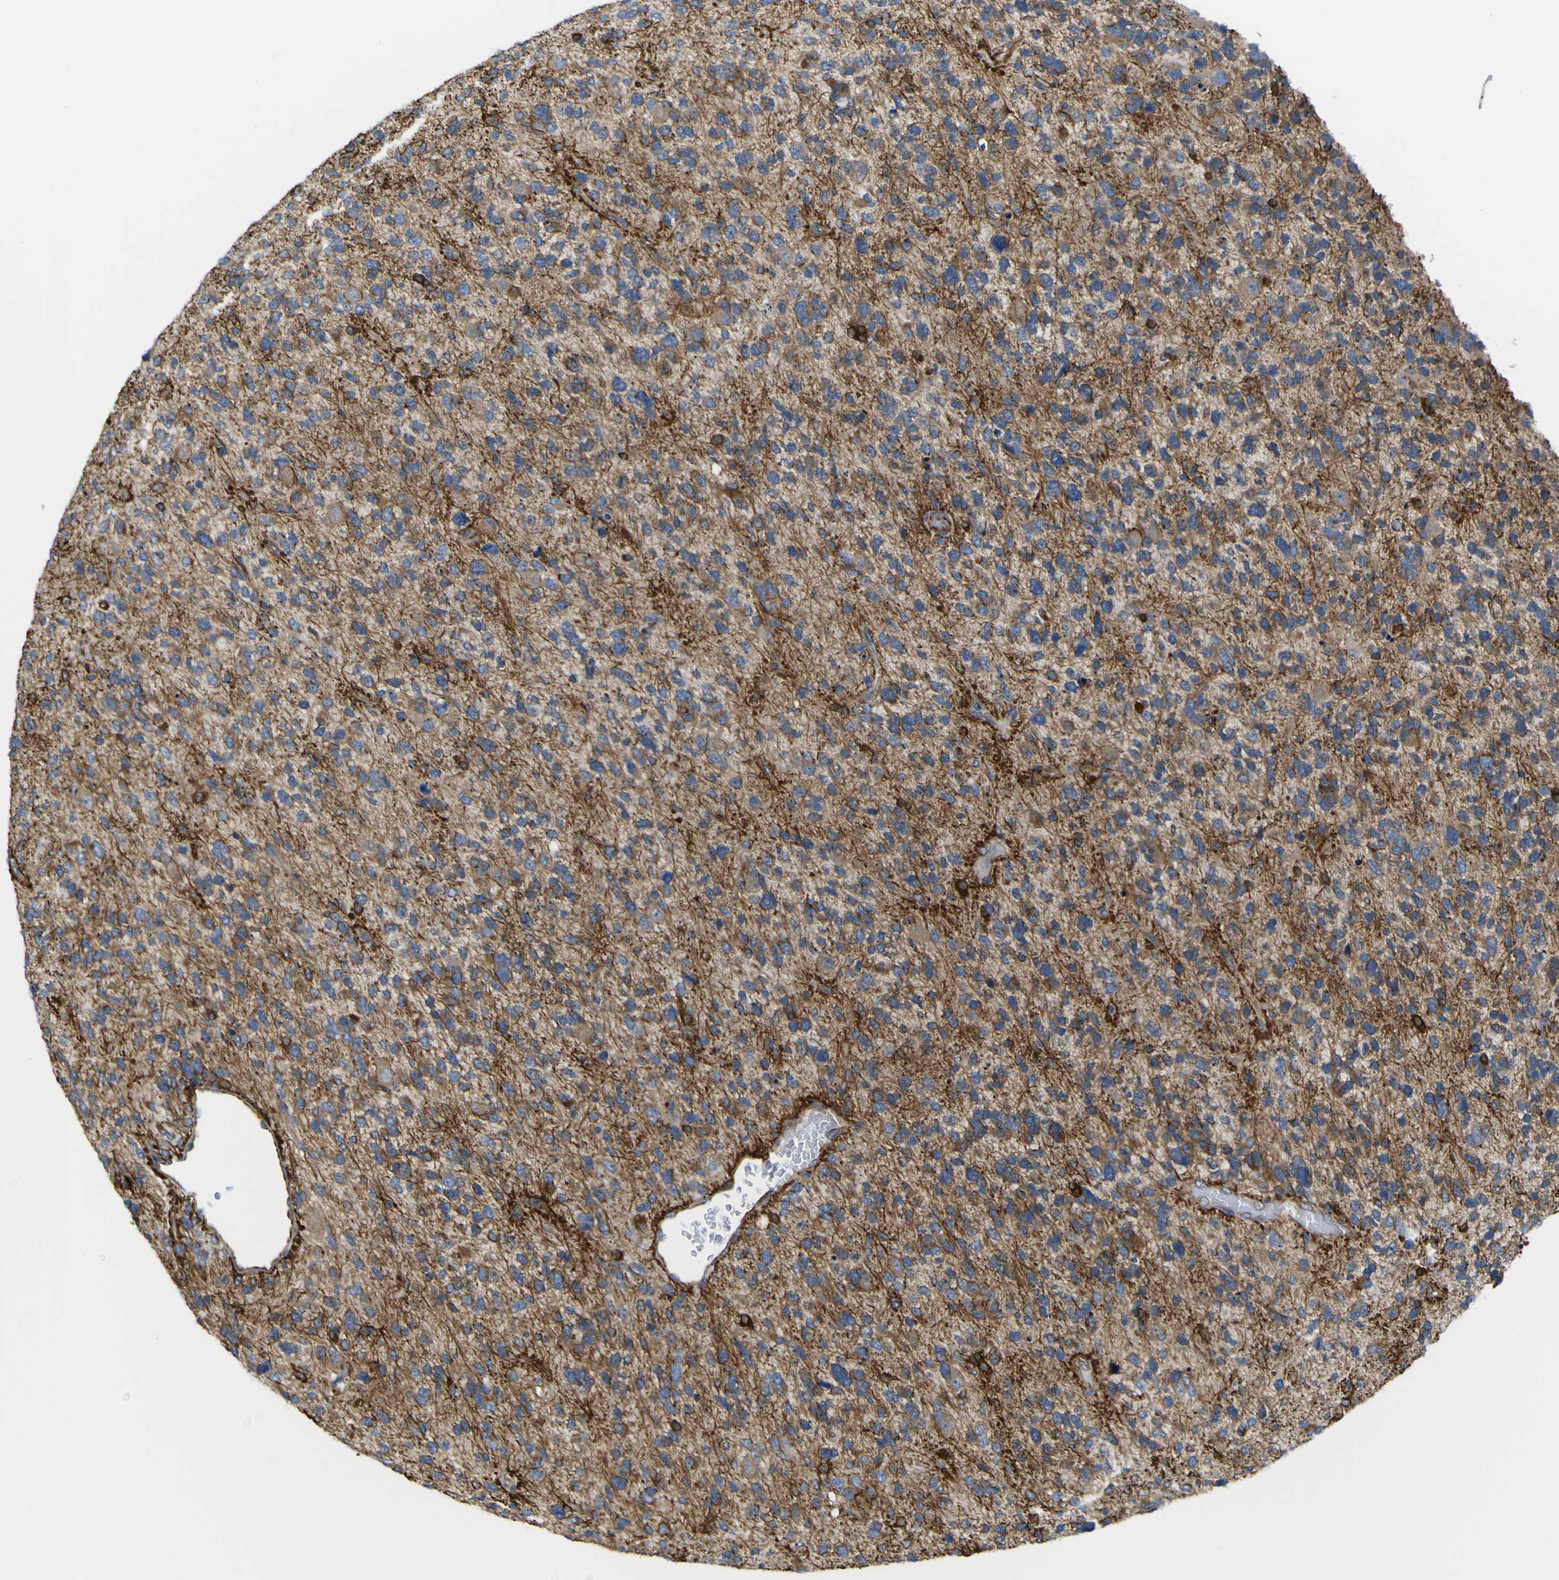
{"staining": {"intensity": "strong", "quantity": "<25%", "location": "cytoplasmic/membranous"}, "tissue": "glioma", "cell_type": "Tumor cells", "image_type": "cancer", "snomed": [{"axis": "morphology", "description": "Glioma, malignant, High grade"}, {"axis": "topography", "description": "Brain"}], "caption": "A brown stain labels strong cytoplasmic/membranous positivity of a protein in glioma tumor cells.", "gene": "JPH1", "patient": {"sex": "female", "age": 58}}